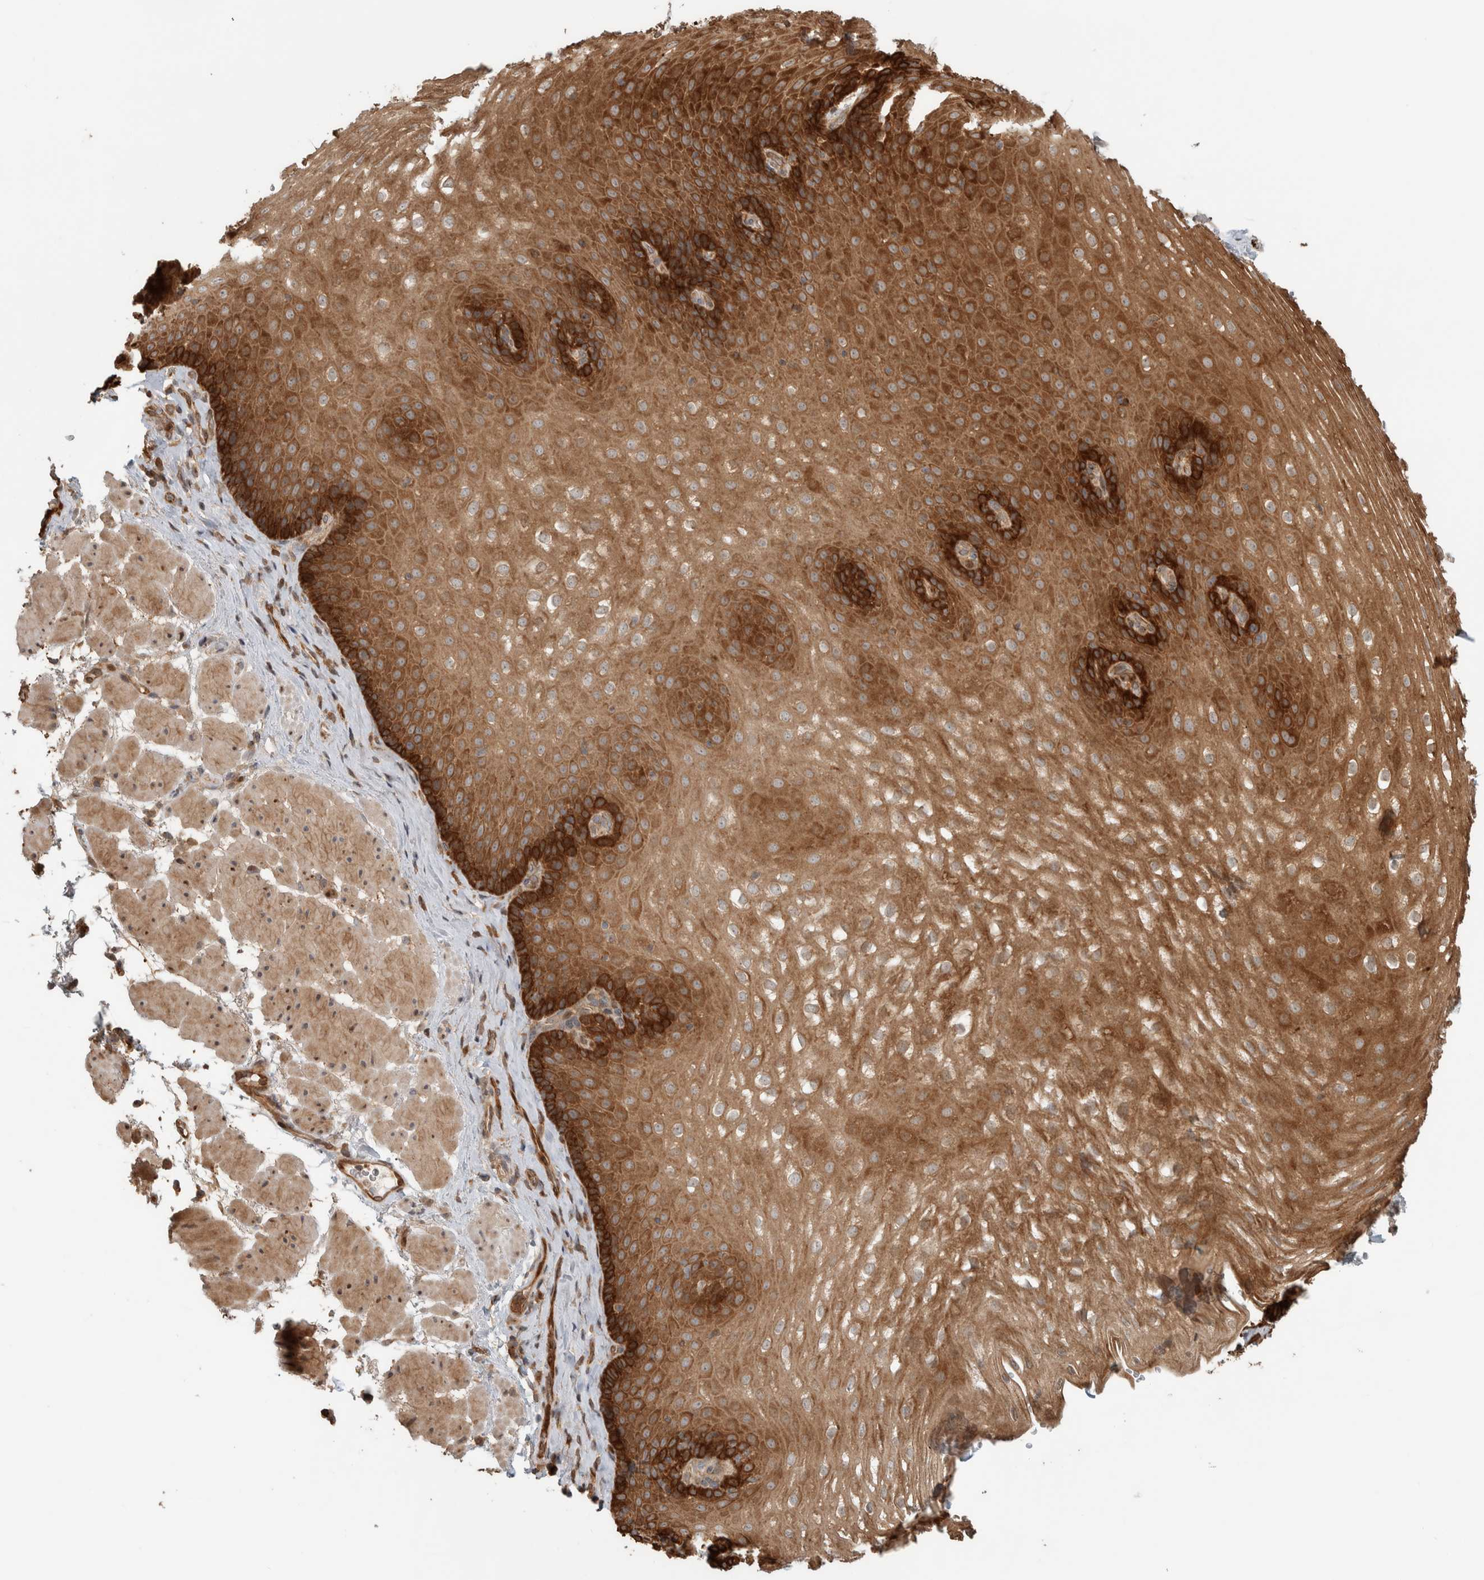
{"staining": {"intensity": "strong", "quantity": ">75%", "location": "cytoplasmic/membranous"}, "tissue": "esophagus", "cell_type": "Squamous epithelial cells", "image_type": "normal", "snomed": [{"axis": "morphology", "description": "Normal tissue, NOS"}, {"axis": "topography", "description": "Esophagus"}], "caption": "Strong cytoplasmic/membranous protein positivity is appreciated in approximately >75% of squamous epithelial cells in esophagus.", "gene": "CNTROB", "patient": {"sex": "female", "age": 66}}